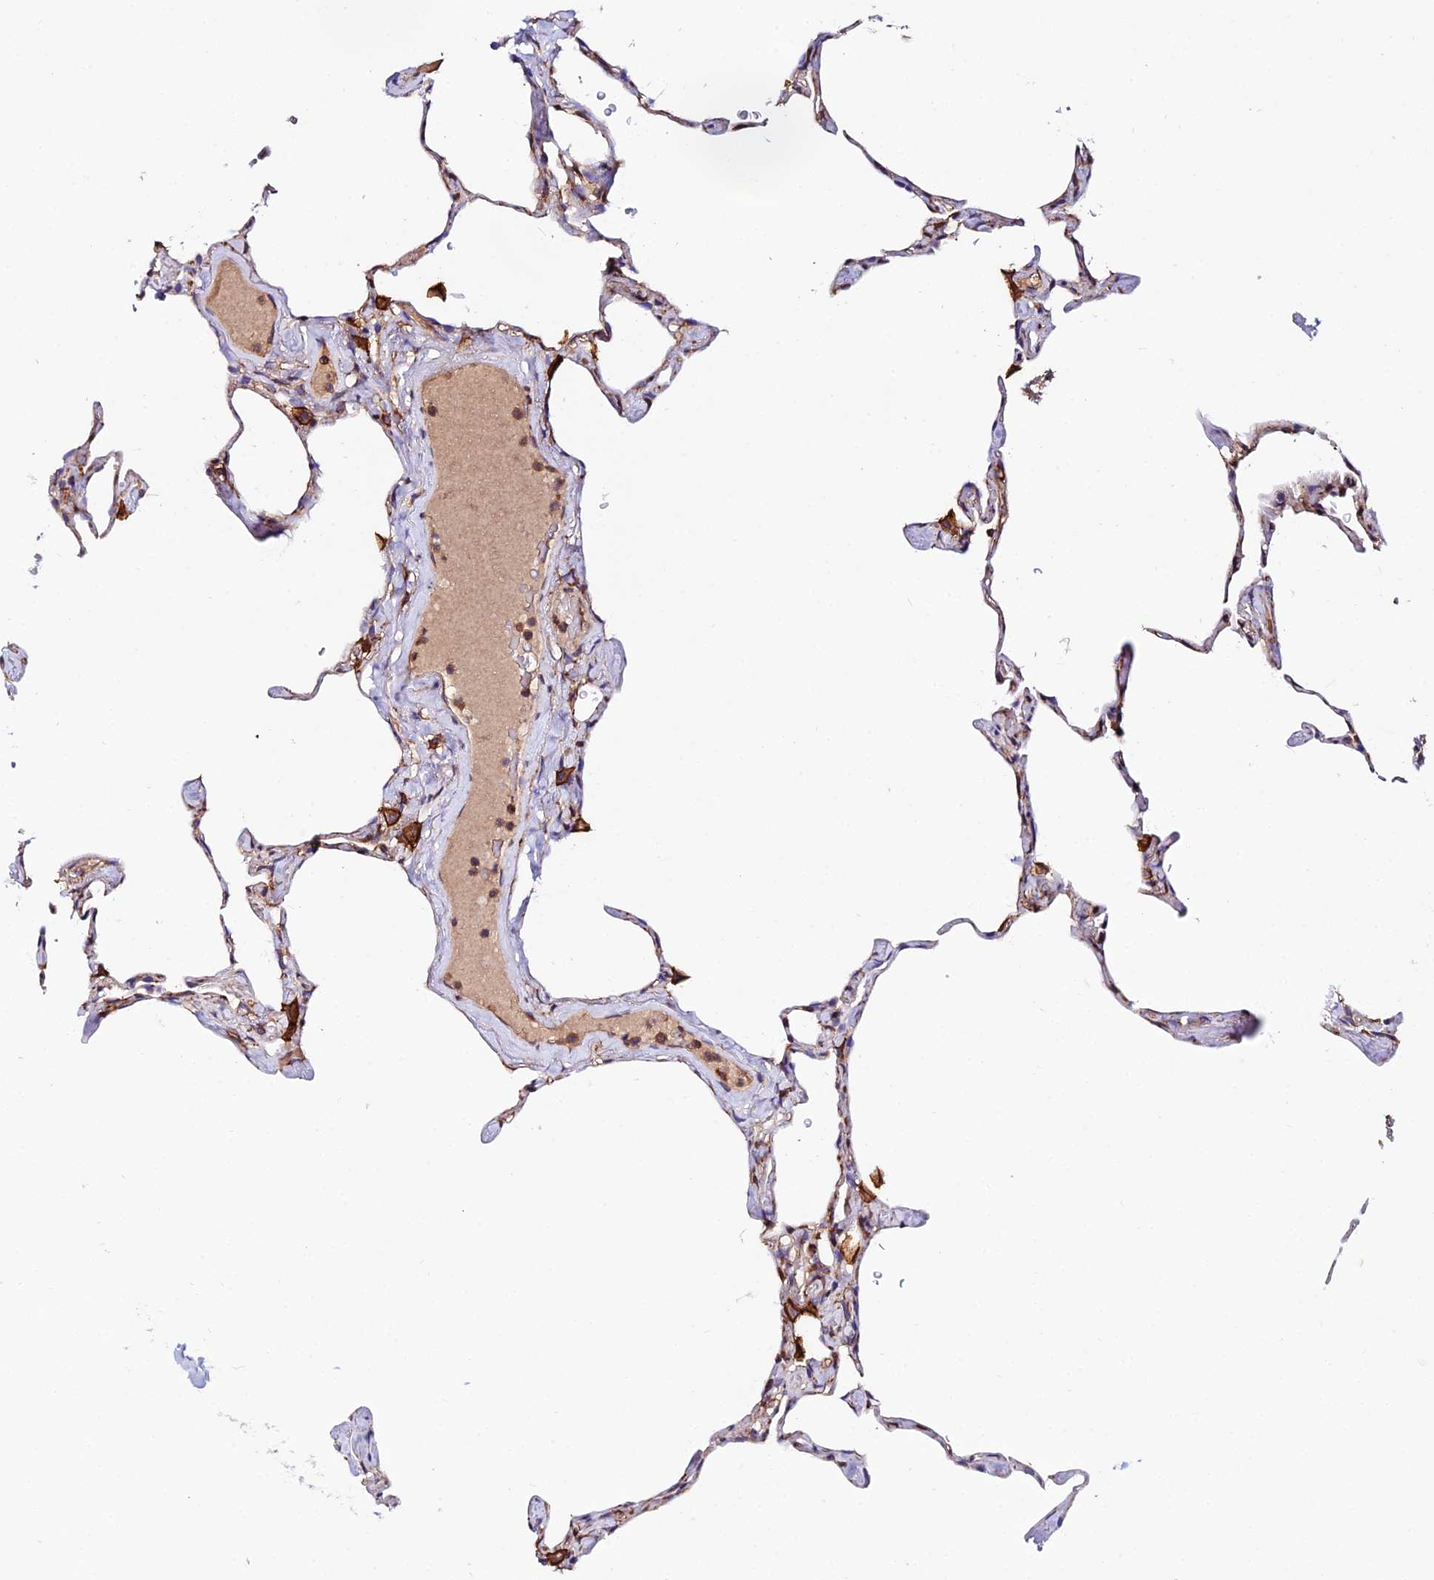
{"staining": {"intensity": "moderate", "quantity": "<25%", "location": "cytoplasmic/membranous"}, "tissue": "lung", "cell_type": "Alveolar cells", "image_type": "normal", "snomed": [{"axis": "morphology", "description": "Normal tissue, NOS"}, {"axis": "topography", "description": "Lung"}], "caption": "Immunohistochemistry histopathology image of normal lung: lung stained using IHC demonstrates low levels of moderate protein expression localized specifically in the cytoplasmic/membranous of alveolar cells, appearing as a cytoplasmic/membranous brown color.", "gene": "TRPV2", "patient": {"sex": "male", "age": 65}}